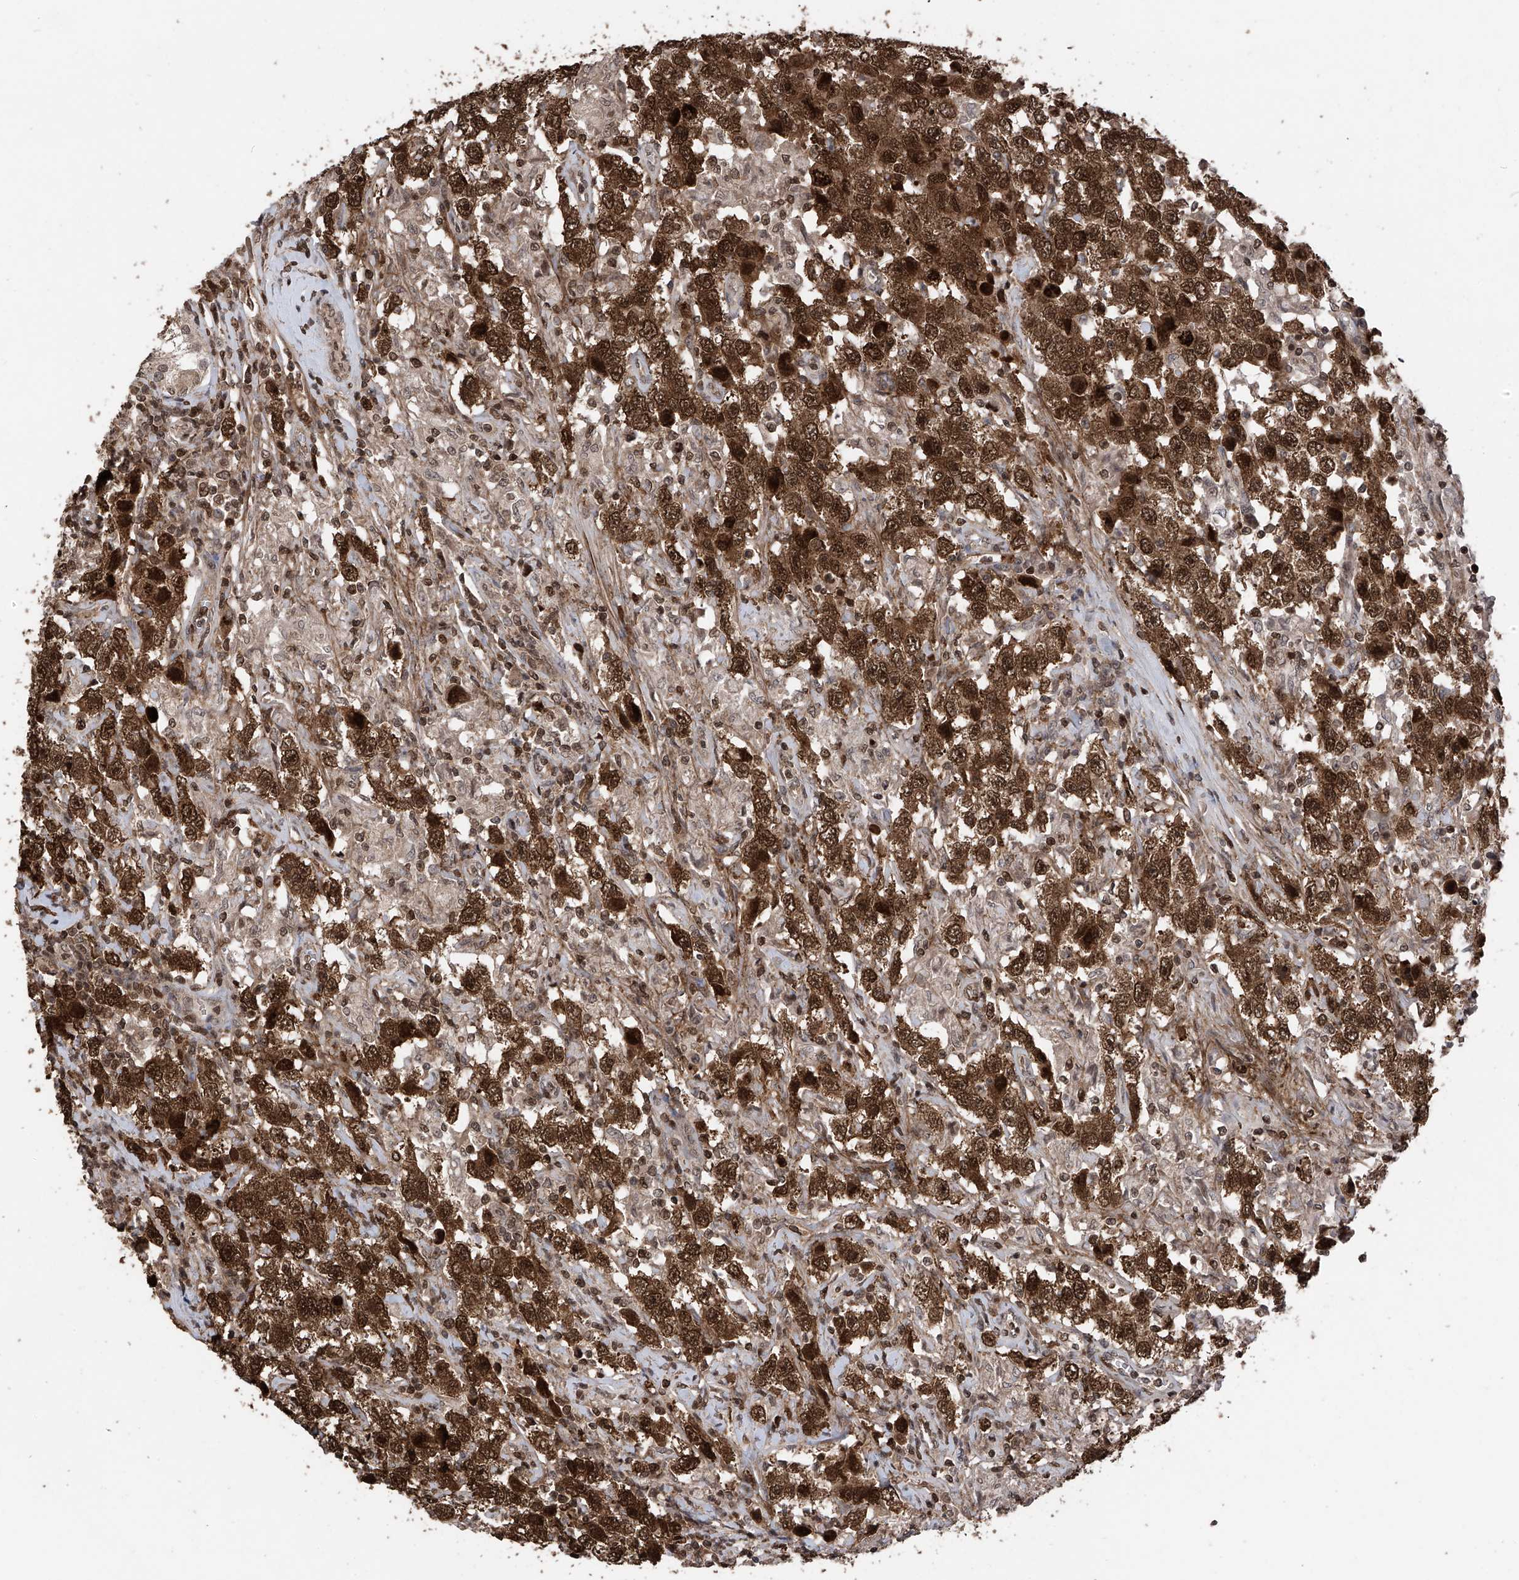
{"staining": {"intensity": "strong", "quantity": ">75%", "location": "cytoplasmic/membranous,nuclear"}, "tissue": "testis cancer", "cell_type": "Tumor cells", "image_type": "cancer", "snomed": [{"axis": "morphology", "description": "Seminoma, NOS"}, {"axis": "topography", "description": "Testis"}], "caption": "Immunohistochemical staining of testis cancer (seminoma) displays strong cytoplasmic/membranous and nuclear protein staining in about >75% of tumor cells.", "gene": "DNAJC9", "patient": {"sex": "male", "age": 41}}